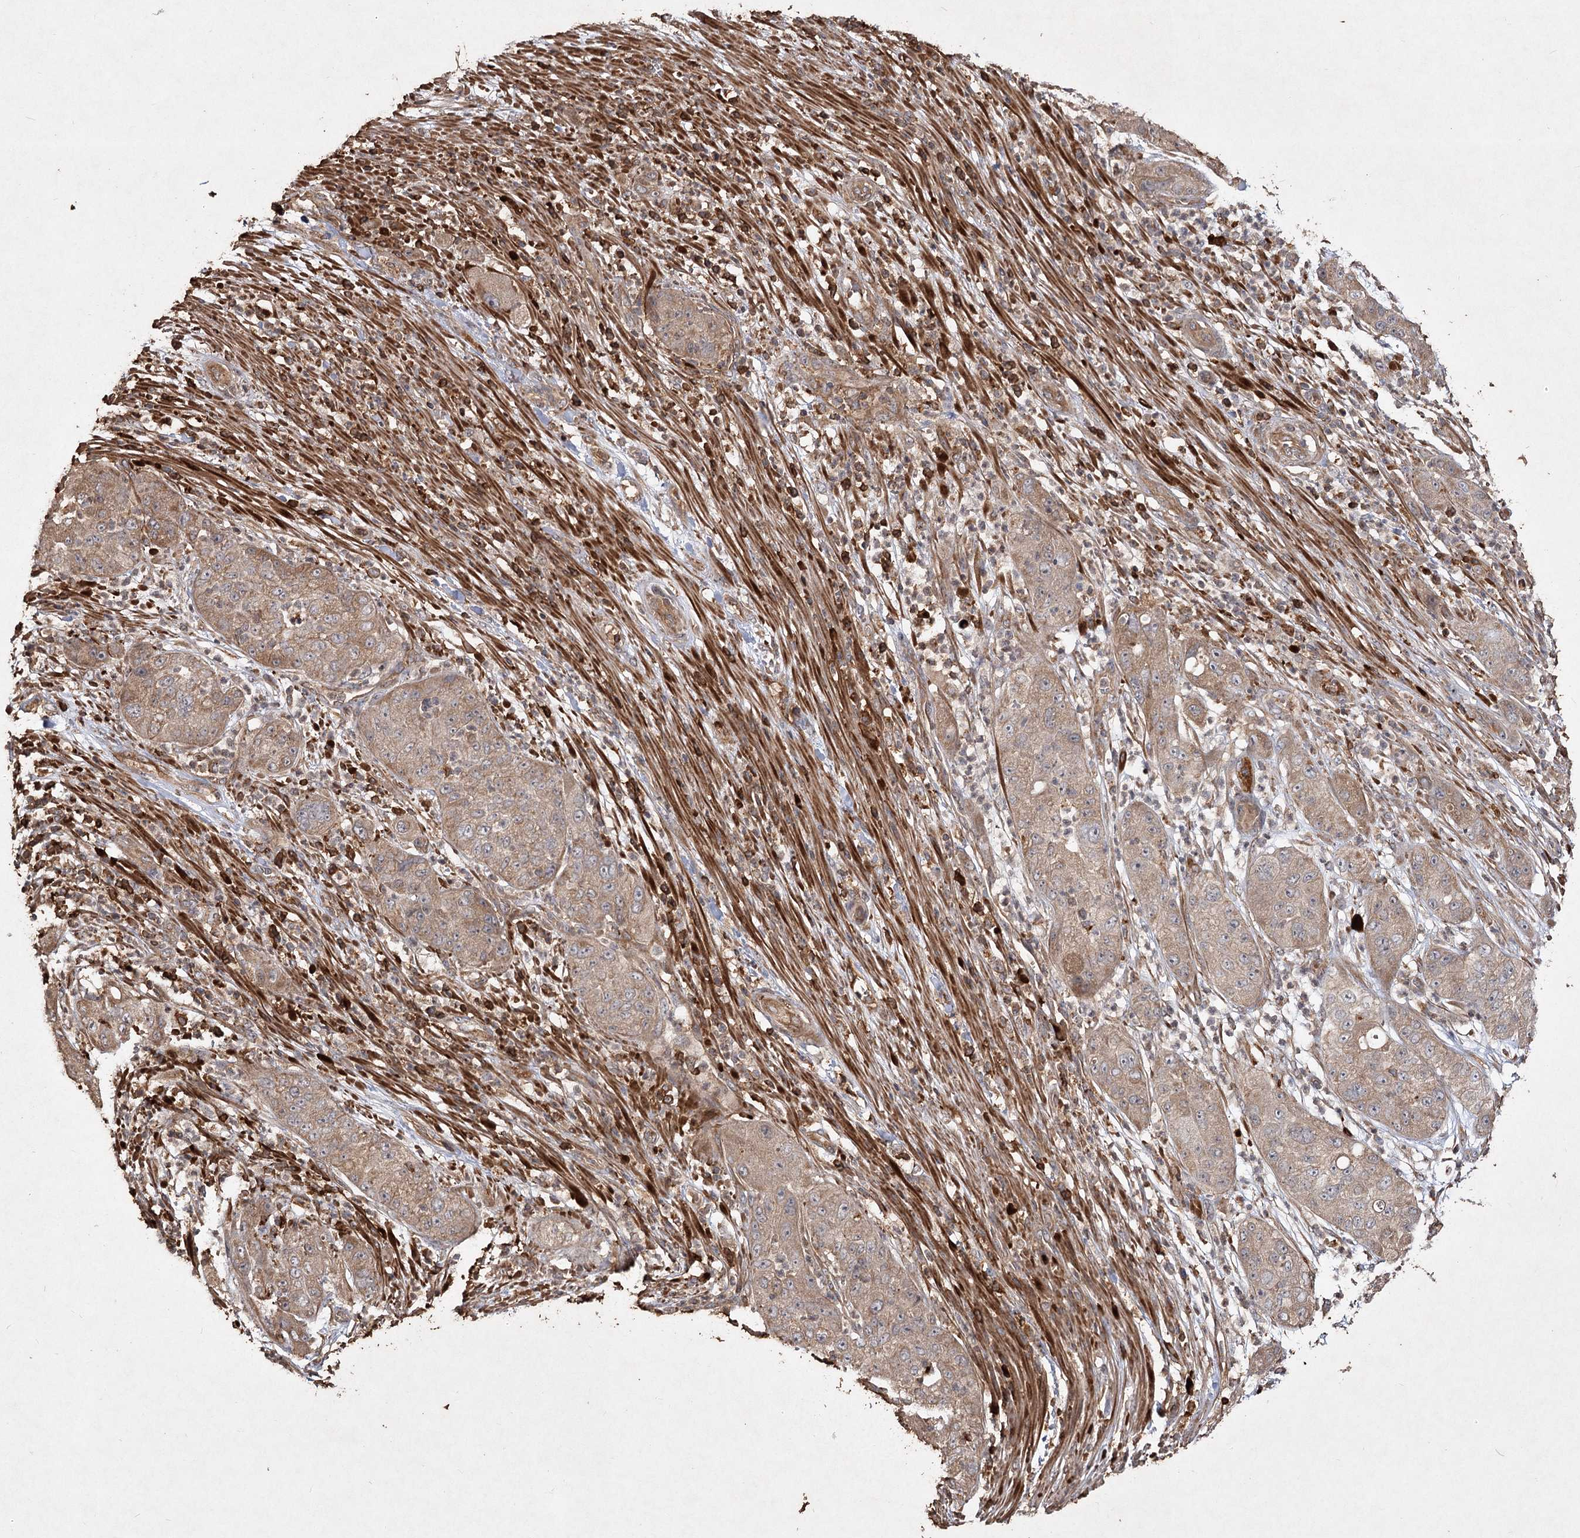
{"staining": {"intensity": "weak", "quantity": ">75%", "location": "cytoplasmic/membranous"}, "tissue": "pancreatic cancer", "cell_type": "Tumor cells", "image_type": "cancer", "snomed": [{"axis": "morphology", "description": "Adenocarcinoma, NOS"}, {"axis": "topography", "description": "Pancreas"}], "caption": "Tumor cells show weak cytoplasmic/membranous positivity in about >75% of cells in pancreatic adenocarcinoma. (Brightfield microscopy of DAB IHC at high magnification).", "gene": "PIK3C2A", "patient": {"sex": "female", "age": 78}}